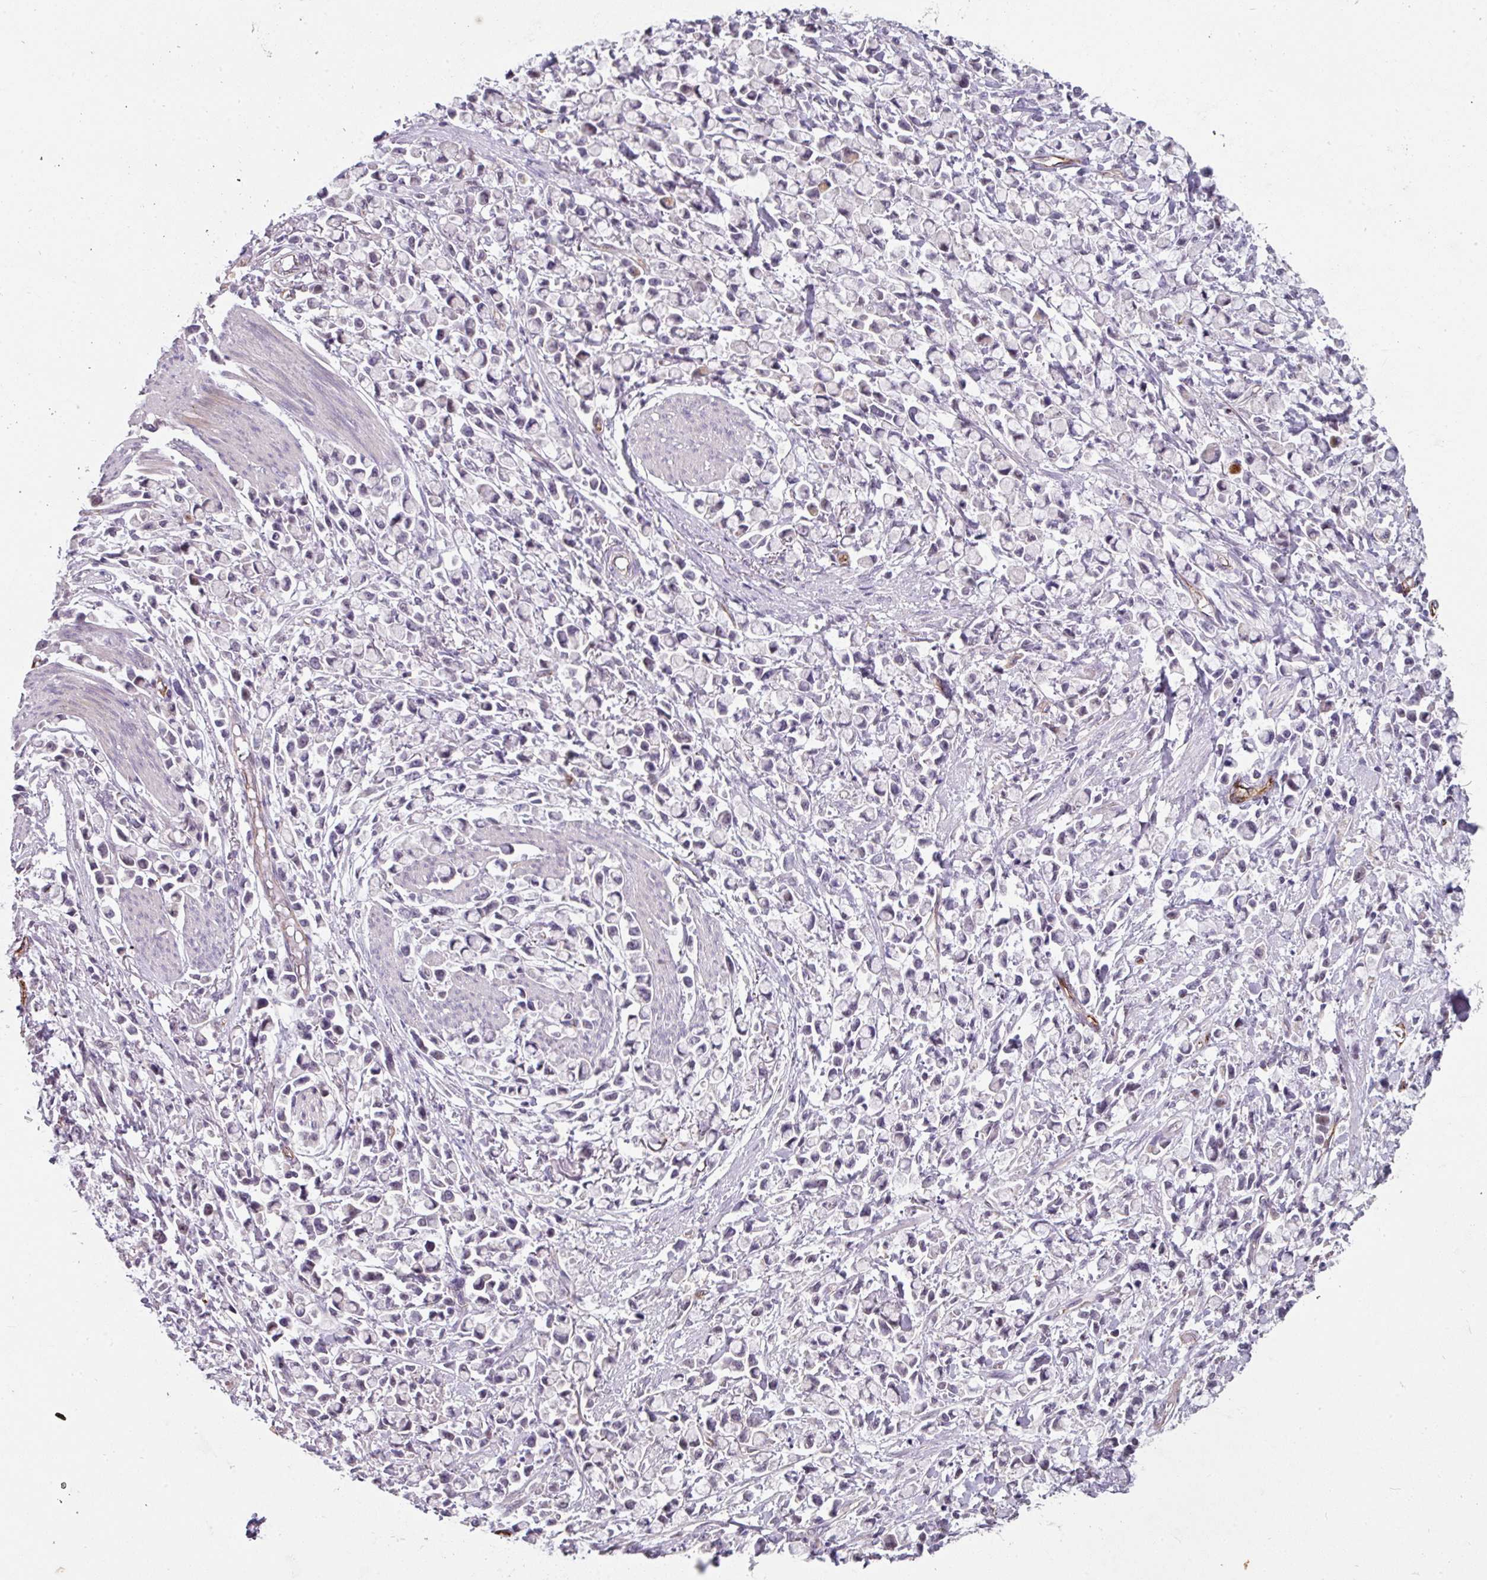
{"staining": {"intensity": "negative", "quantity": "none", "location": "none"}, "tissue": "stomach cancer", "cell_type": "Tumor cells", "image_type": "cancer", "snomed": [{"axis": "morphology", "description": "Adenocarcinoma, NOS"}, {"axis": "topography", "description": "Stomach"}], "caption": "High magnification brightfield microscopy of stomach cancer stained with DAB (brown) and counterstained with hematoxylin (blue): tumor cells show no significant positivity.", "gene": "SIDT2", "patient": {"sex": "female", "age": 81}}